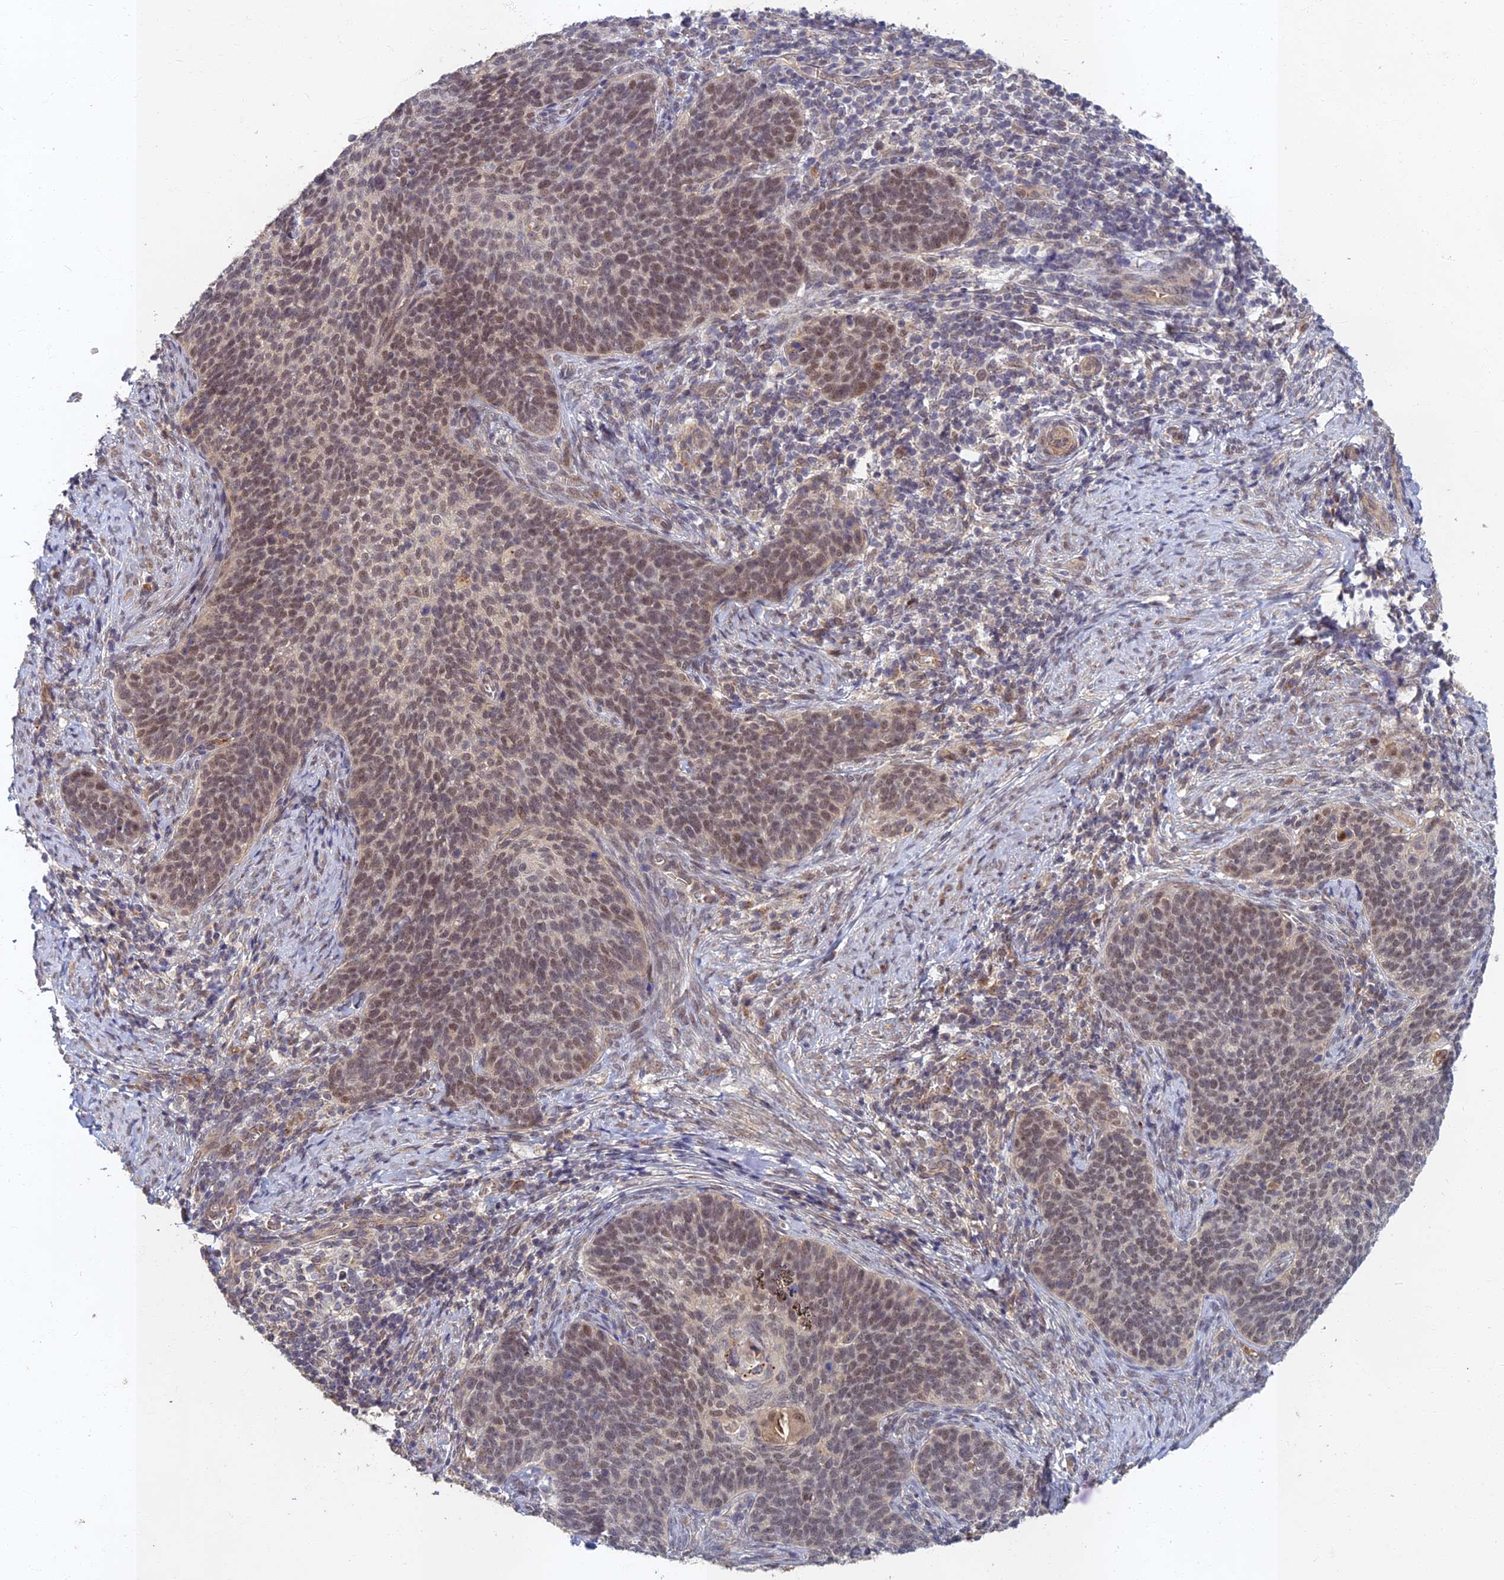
{"staining": {"intensity": "weak", "quantity": "25%-75%", "location": "nuclear"}, "tissue": "cervical cancer", "cell_type": "Tumor cells", "image_type": "cancer", "snomed": [{"axis": "morphology", "description": "Normal tissue, NOS"}, {"axis": "morphology", "description": "Squamous cell carcinoma, NOS"}, {"axis": "topography", "description": "Cervix"}], "caption": "Immunohistochemistry (IHC) (DAB (3,3'-diaminobenzidine)) staining of human cervical cancer (squamous cell carcinoma) demonstrates weak nuclear protein expression in about 25%-75% of tumor cells. The staining was performed using DAB (3,3'-diaminobenzidine) to visualize the protein expression in brown, while the nuclei were stained in blue with hematoxylin (Magnification: 20x).", "gene": "EARS2", "patient": {"sex": "female", "age": 39}}